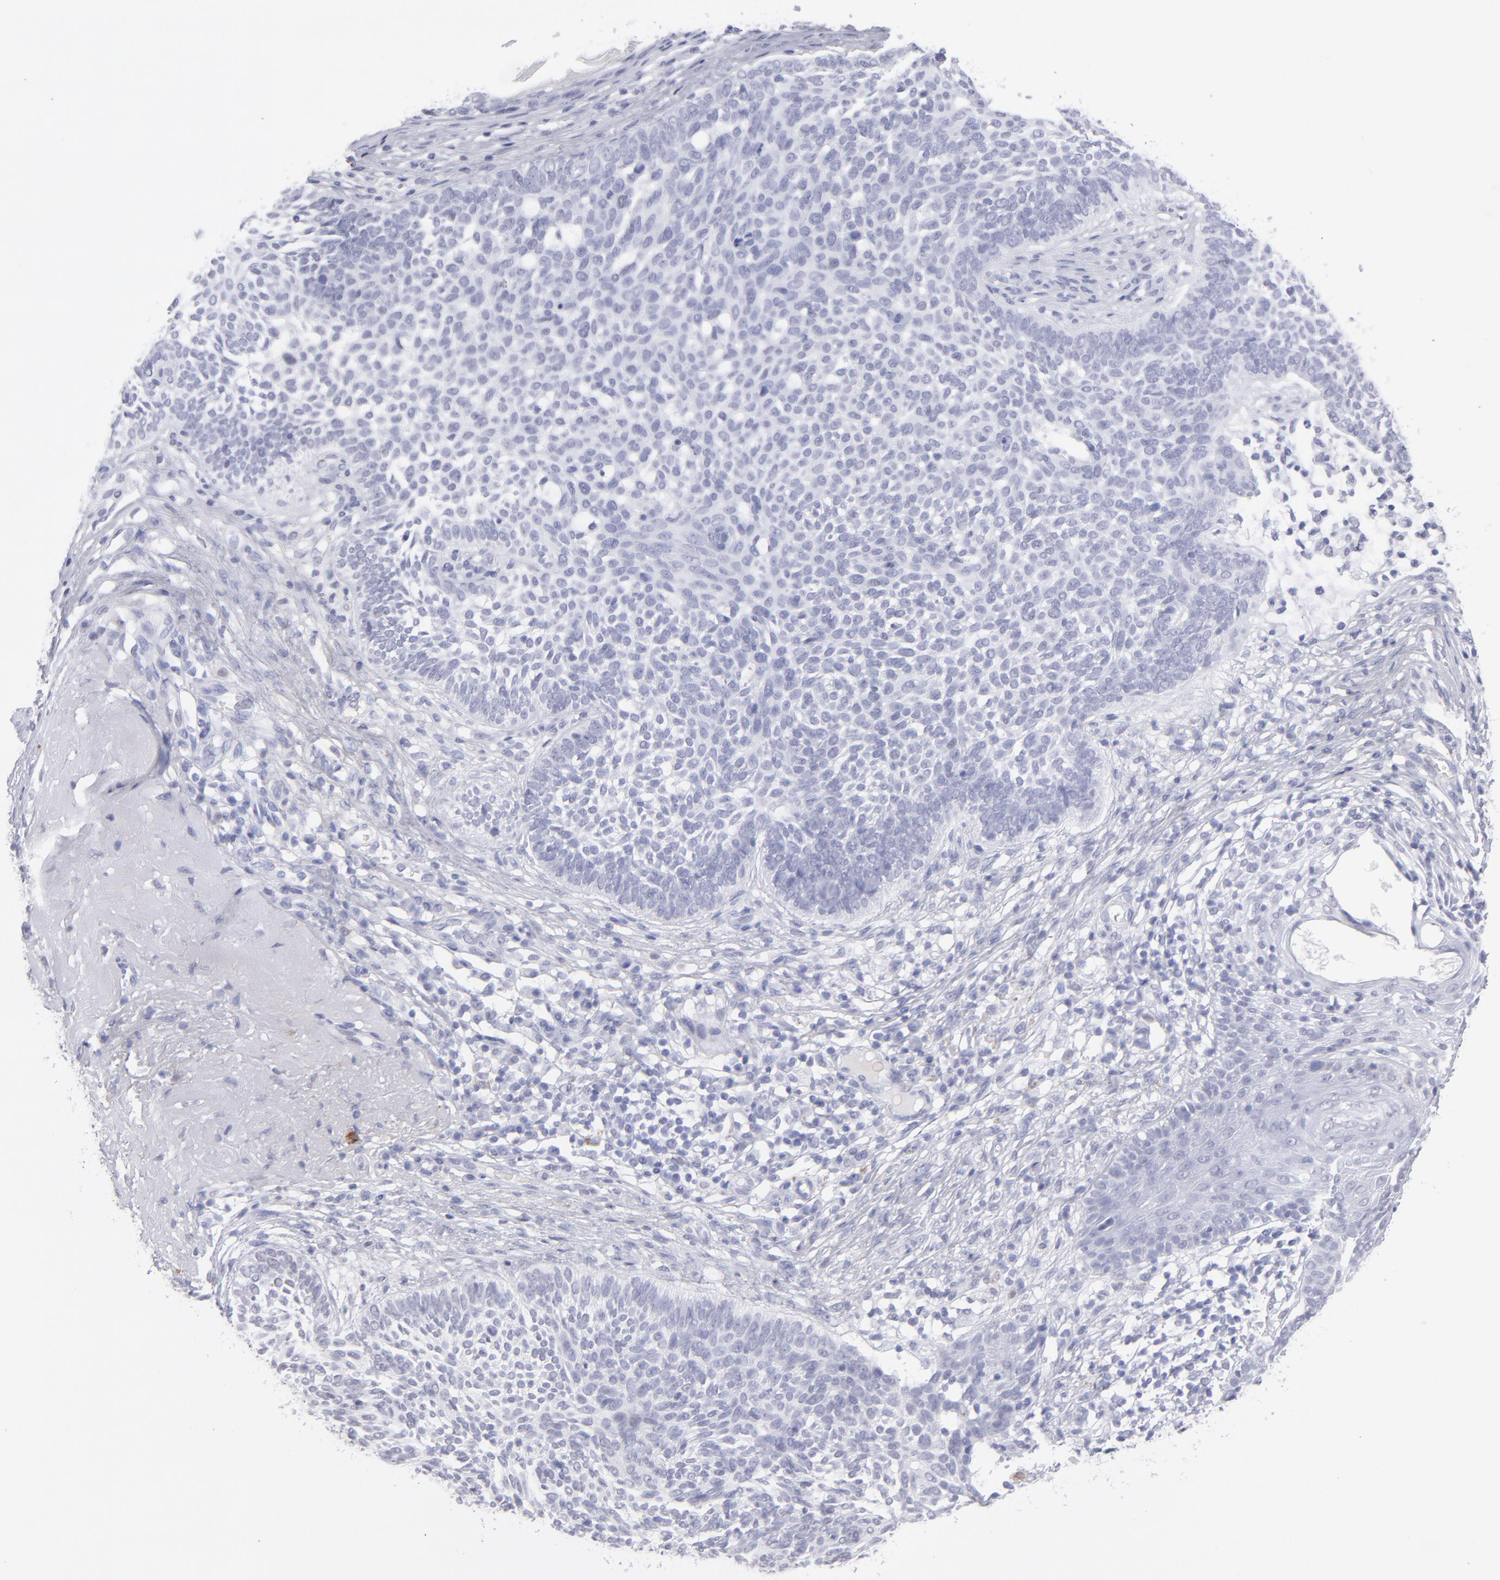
{"staining": {"intensity": "negative", "quantity": "none", "location": "none"}, "tissue": "skin cancer", "cell_type": "Tumor cells", "image_type": "cancer", "snomed": [{"axis": "morphology", "description": "Basal cell carcinoma"}, {"axis": "topography", "description": "Skin"}], "caption": "Skin cancer stained for a protein using immunohistochemistry (IHC) shows no staining tumor cells.", "gene": "ALDOB", "patient": {"sex": "male", "age": 74}}